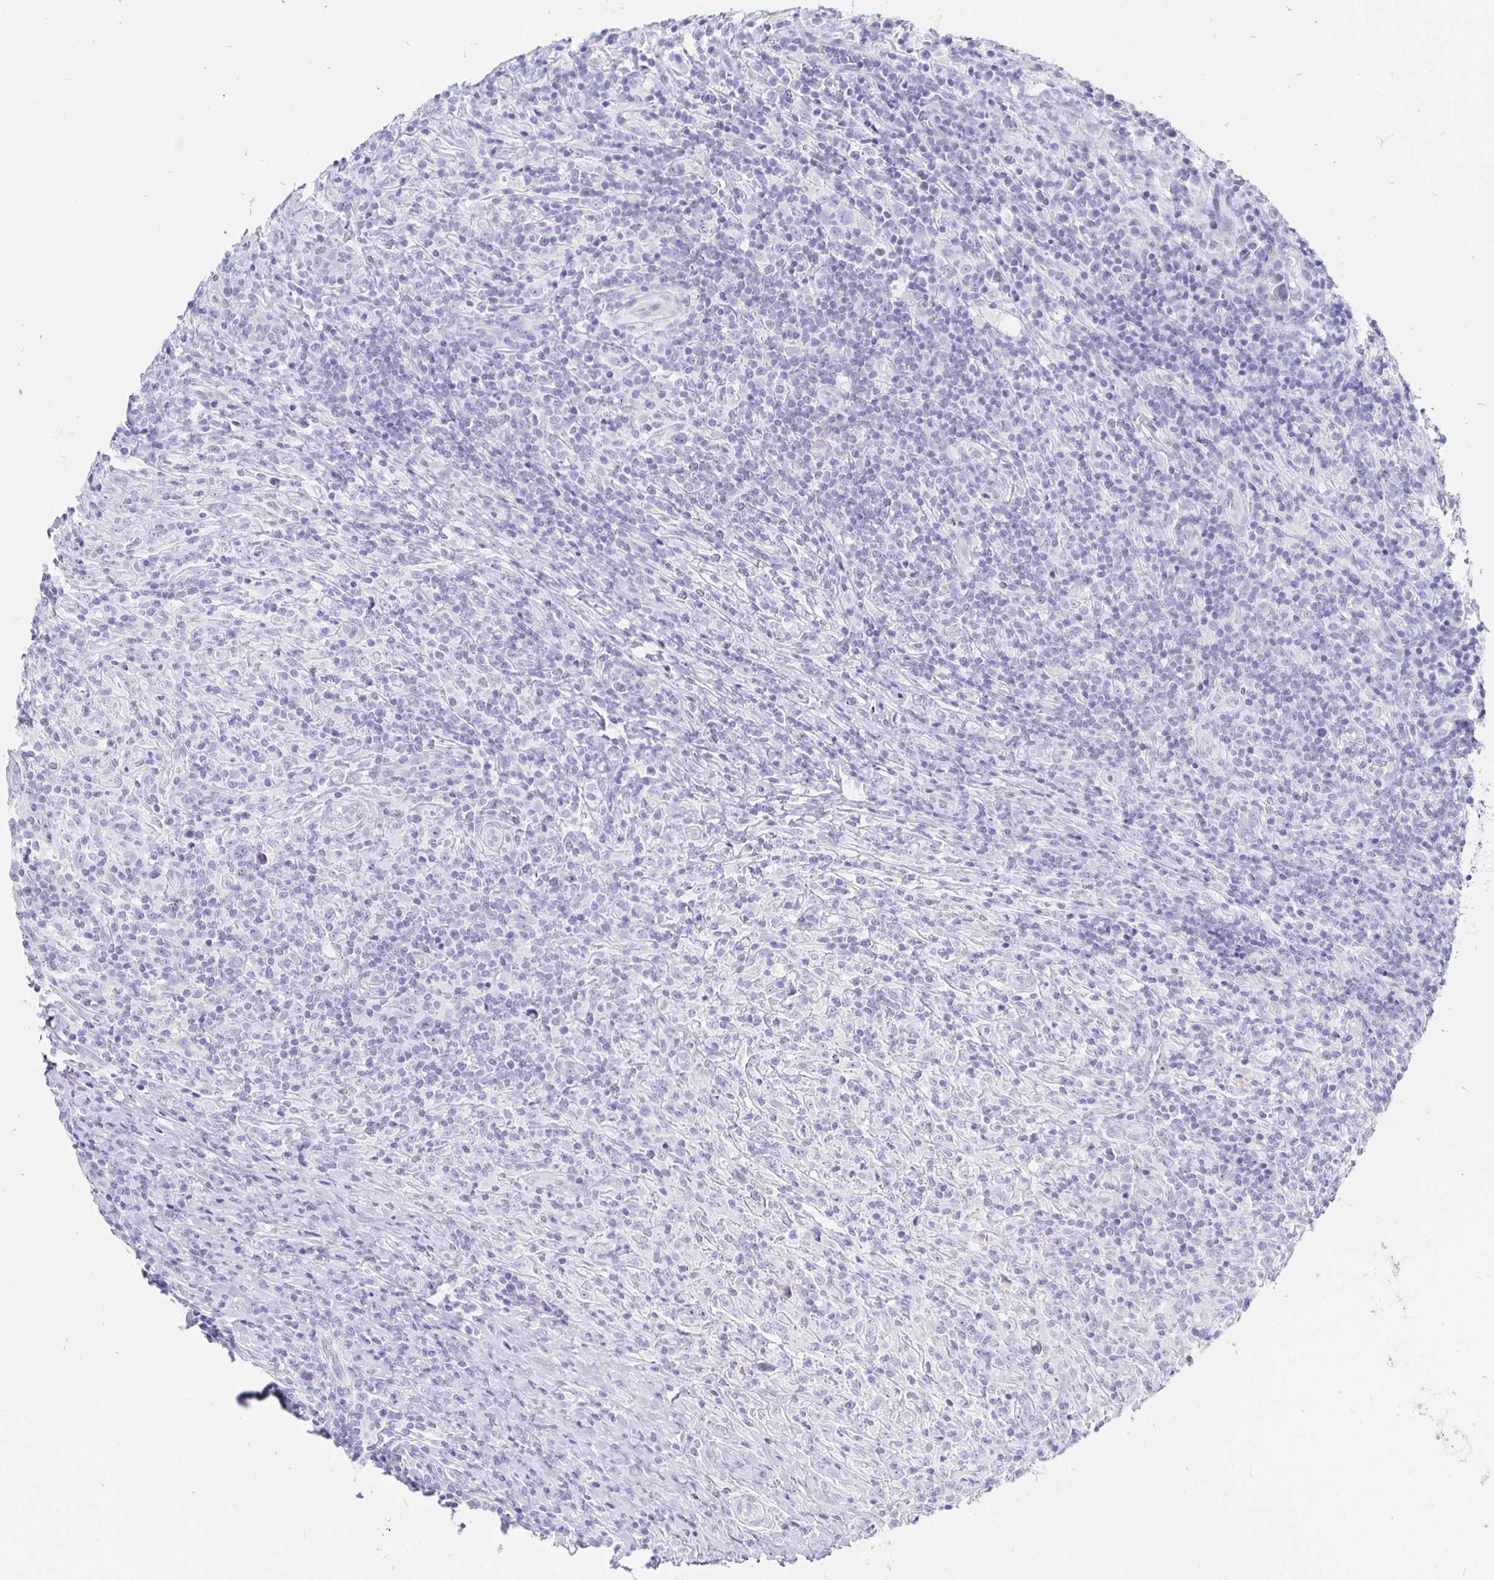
{"staining": {"intensity": "negative", "quantity": "none", "location": "none"}, "tissue": "lymphoma", "cell_type": "Tumor cells", "image_type": "cancer", "snomed": [{"axis": "morphology", "description": "Hodgkin's disease, NOS"}, {"axis": "topography", "description": "Lymph node"}], "caption": "This image is of Hodgkin's disease stained with immunohistochemistry (IHC) to label a protein in brown with the nuclei are counter-stained blue. There is no staining in tumor cells.", "gene": "CR2", "patient": {"sex": "female", "age": 18}}